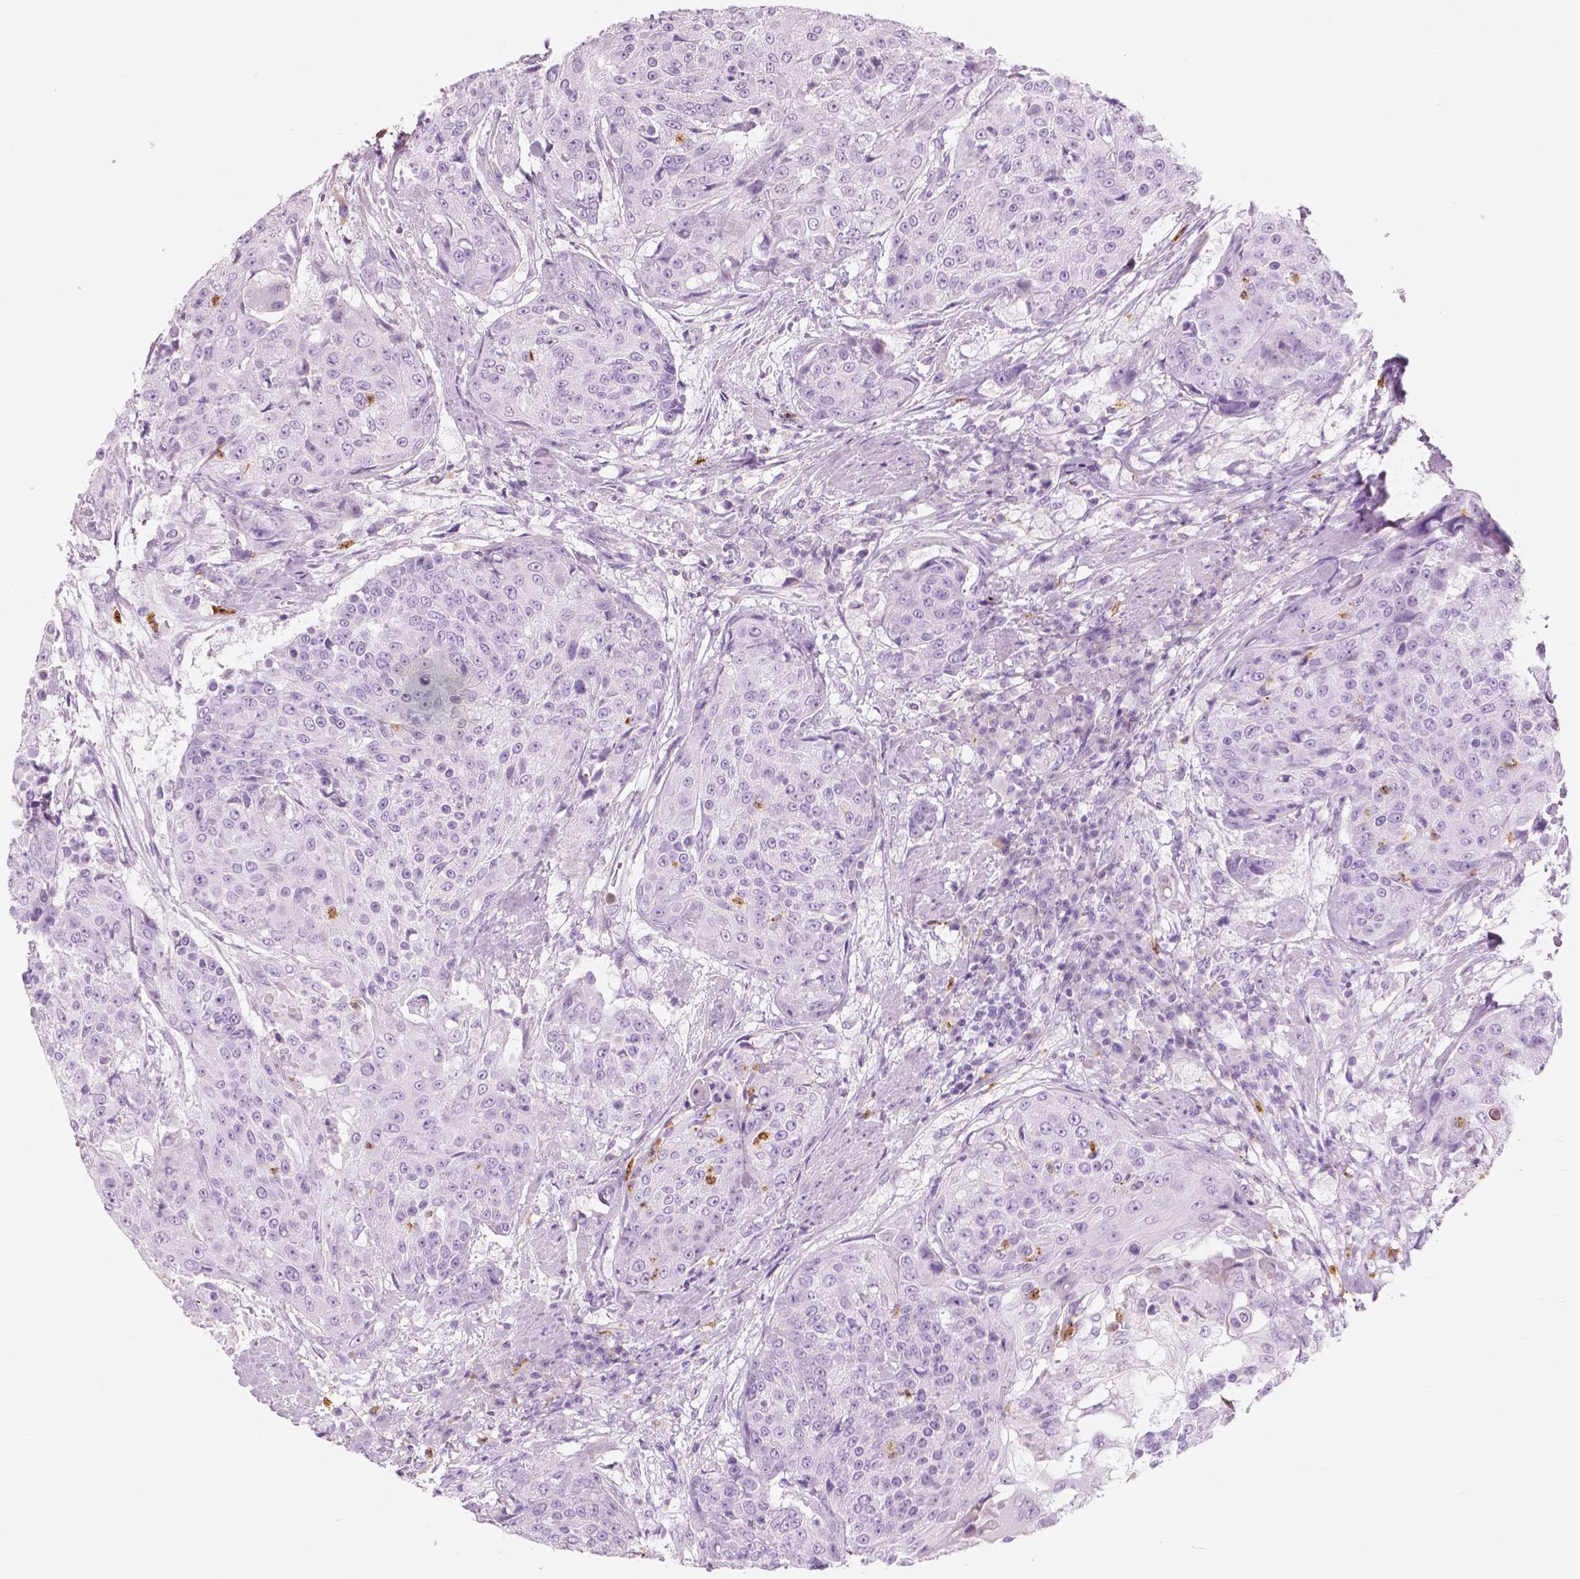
{"staining": {"intensity": "negative", "quantity": "none", "location": "none"}, "tissue": "urothelial cancer", "cell_type": "Tumor cells", "image_type": "cancer", "snomed": [{"axis": "morphology", "description": "Urothelial carcinoma, High grade"}, {"axis": "topography", "description": "Urinary bladder"}], "caption": "Immunohistochemistry (IHC) of human urothelial carcinoma (high-grade) exhibits no staining in tumor cells.", "gene": "CXCR2", "patient": {"sex": "female", "age": 63}}